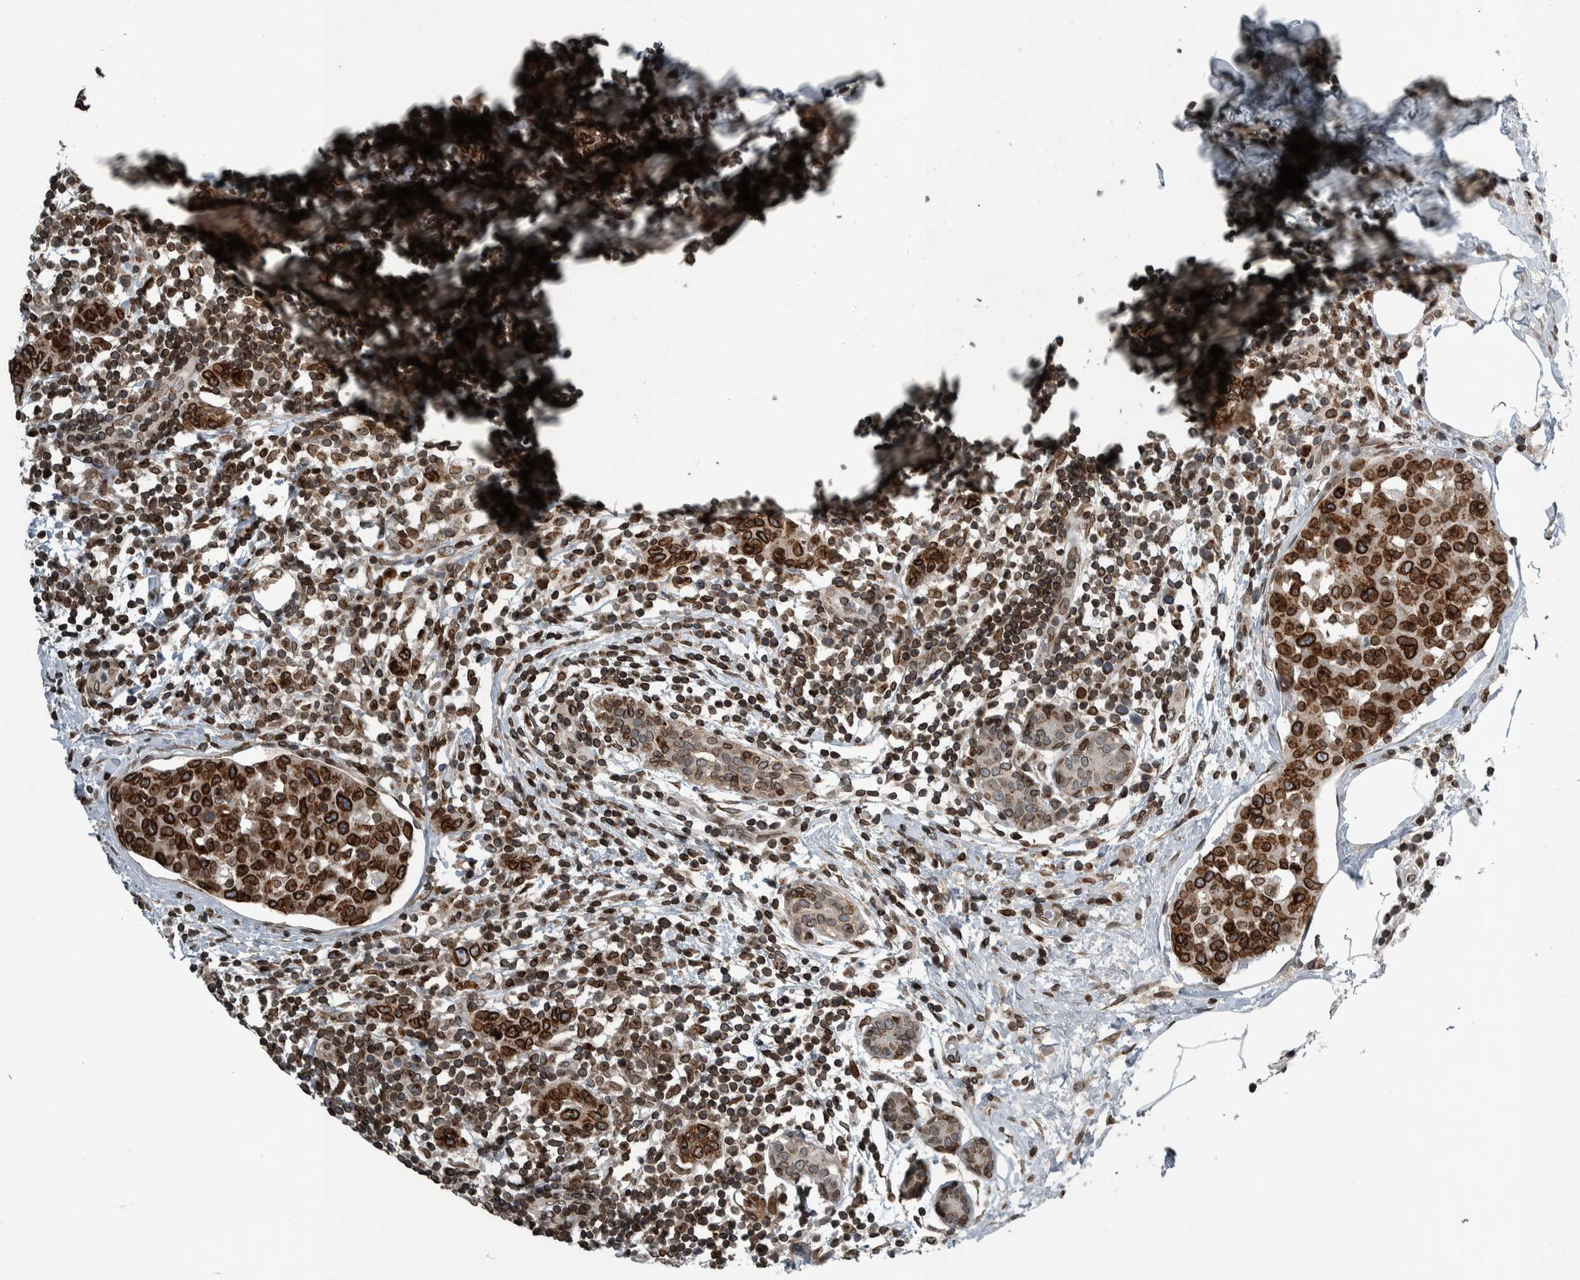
{"staining": {"intensity": "strong", "quantity": ">75%", "location": "cytoplasmic/membranous,nuclear"}, "tissue": "breast cancer", "cell_type": "Tumor cells", "image_type": "cancer", "snomed": [{"axis": "morphology", "description": "Normal tissue, NOS"}, {"axis": "morphology", "description": "Duct carcinoma"}, {"axis": "topography", "description": "Breast"}], "caption": "The immunohistochemical stain highlights strong cytoplasmic/membranous and nuclear staining in tumor cells of invasive ductal carcinoma (breast) tissue.", "gene": "FAM135B", "patient": {"sex": "female", "age": 37}}